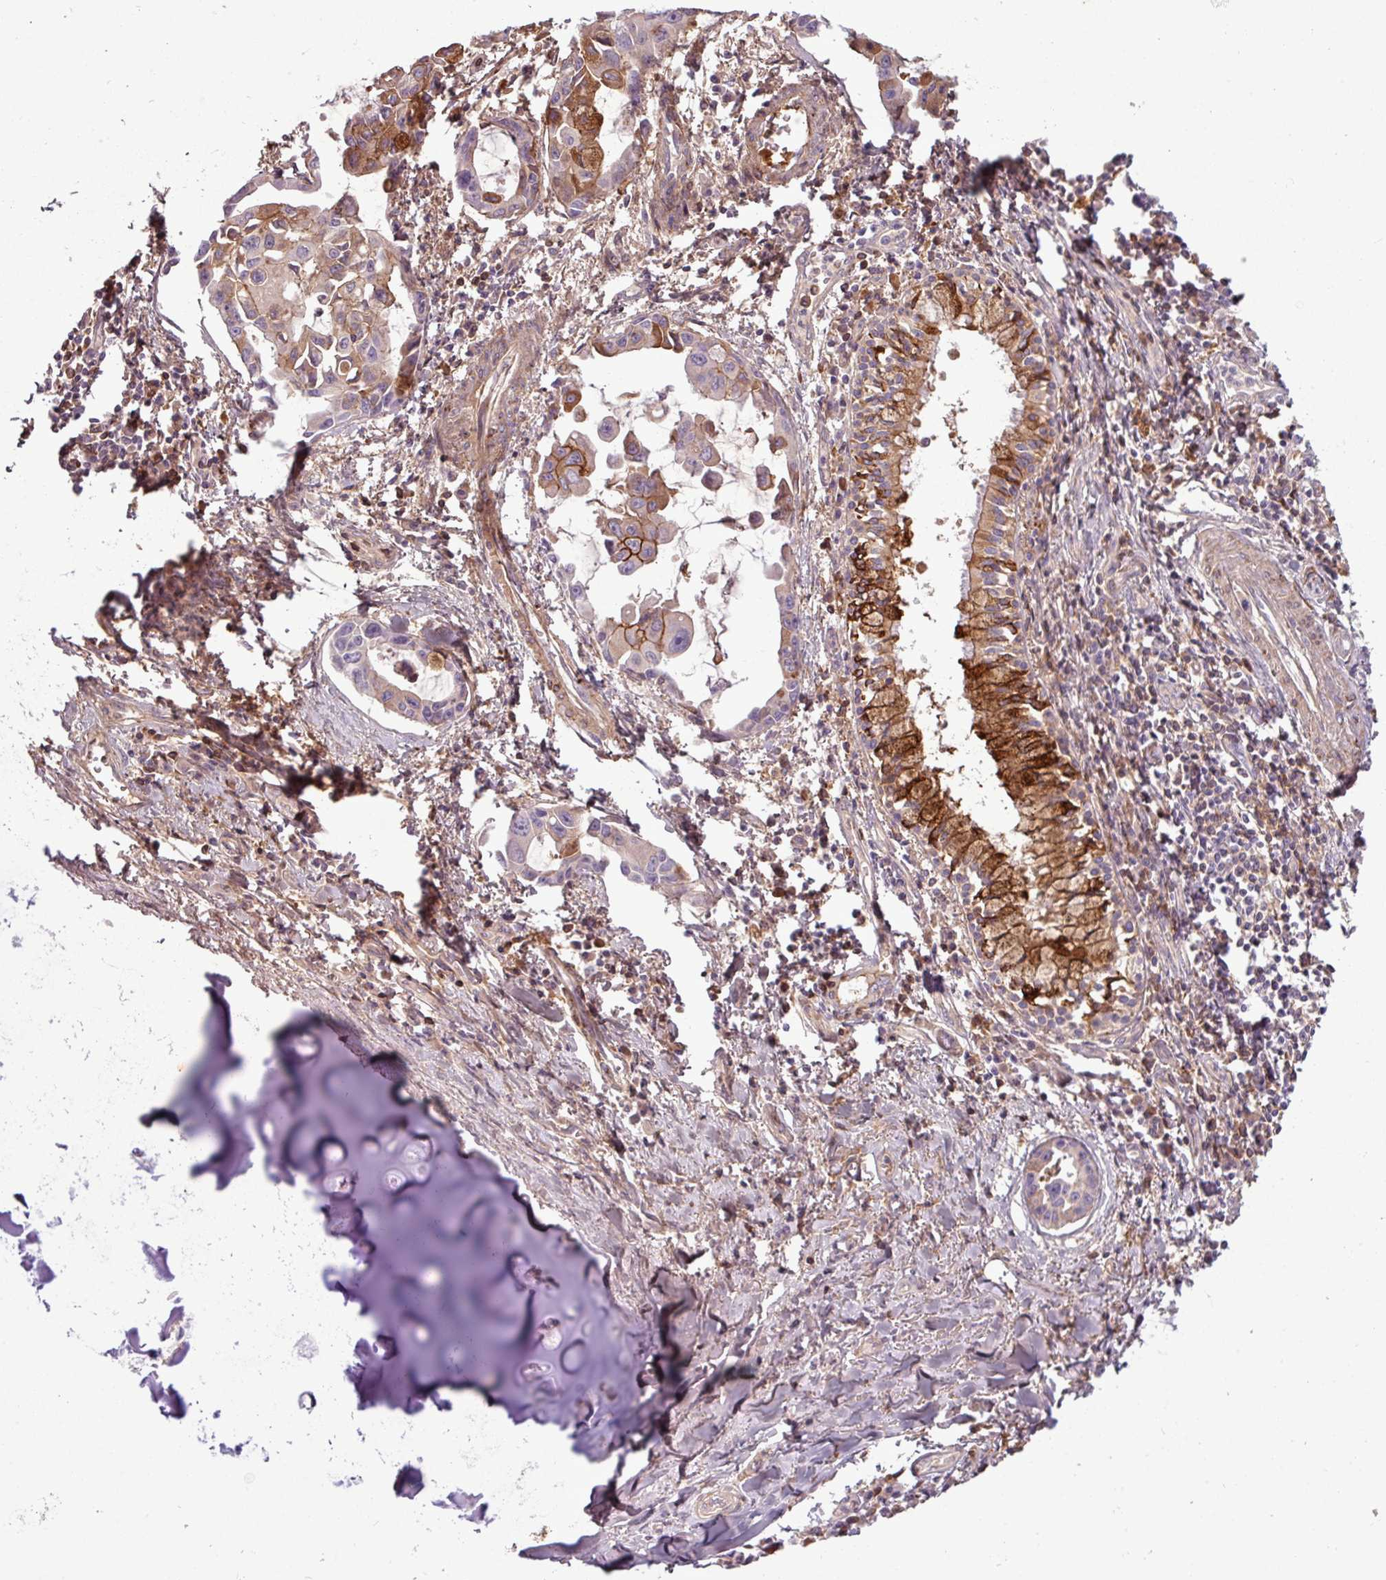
{"staining": {"intensity": "moderate", "quantity": "<25%", "location": "cytoplasmic/membranous"}, "tissue": "lung cancer", "cell_type": "Tumor cells", "image_type": "cancer", "snomed": [{"axis": "morphology", "description": "Adenocarcinoma, NOS"}, {"axis": "topography", "description": "Lung"}], "caption": "Immunohistochemistry (DAB) staining of adenocarcinoma (lung) exhibits moderate cytoplasmic/membranous protein staining in approximately <25% of tumor cells.", "gene": "C4B", "patient": {"sex": "male", "age": 64}}